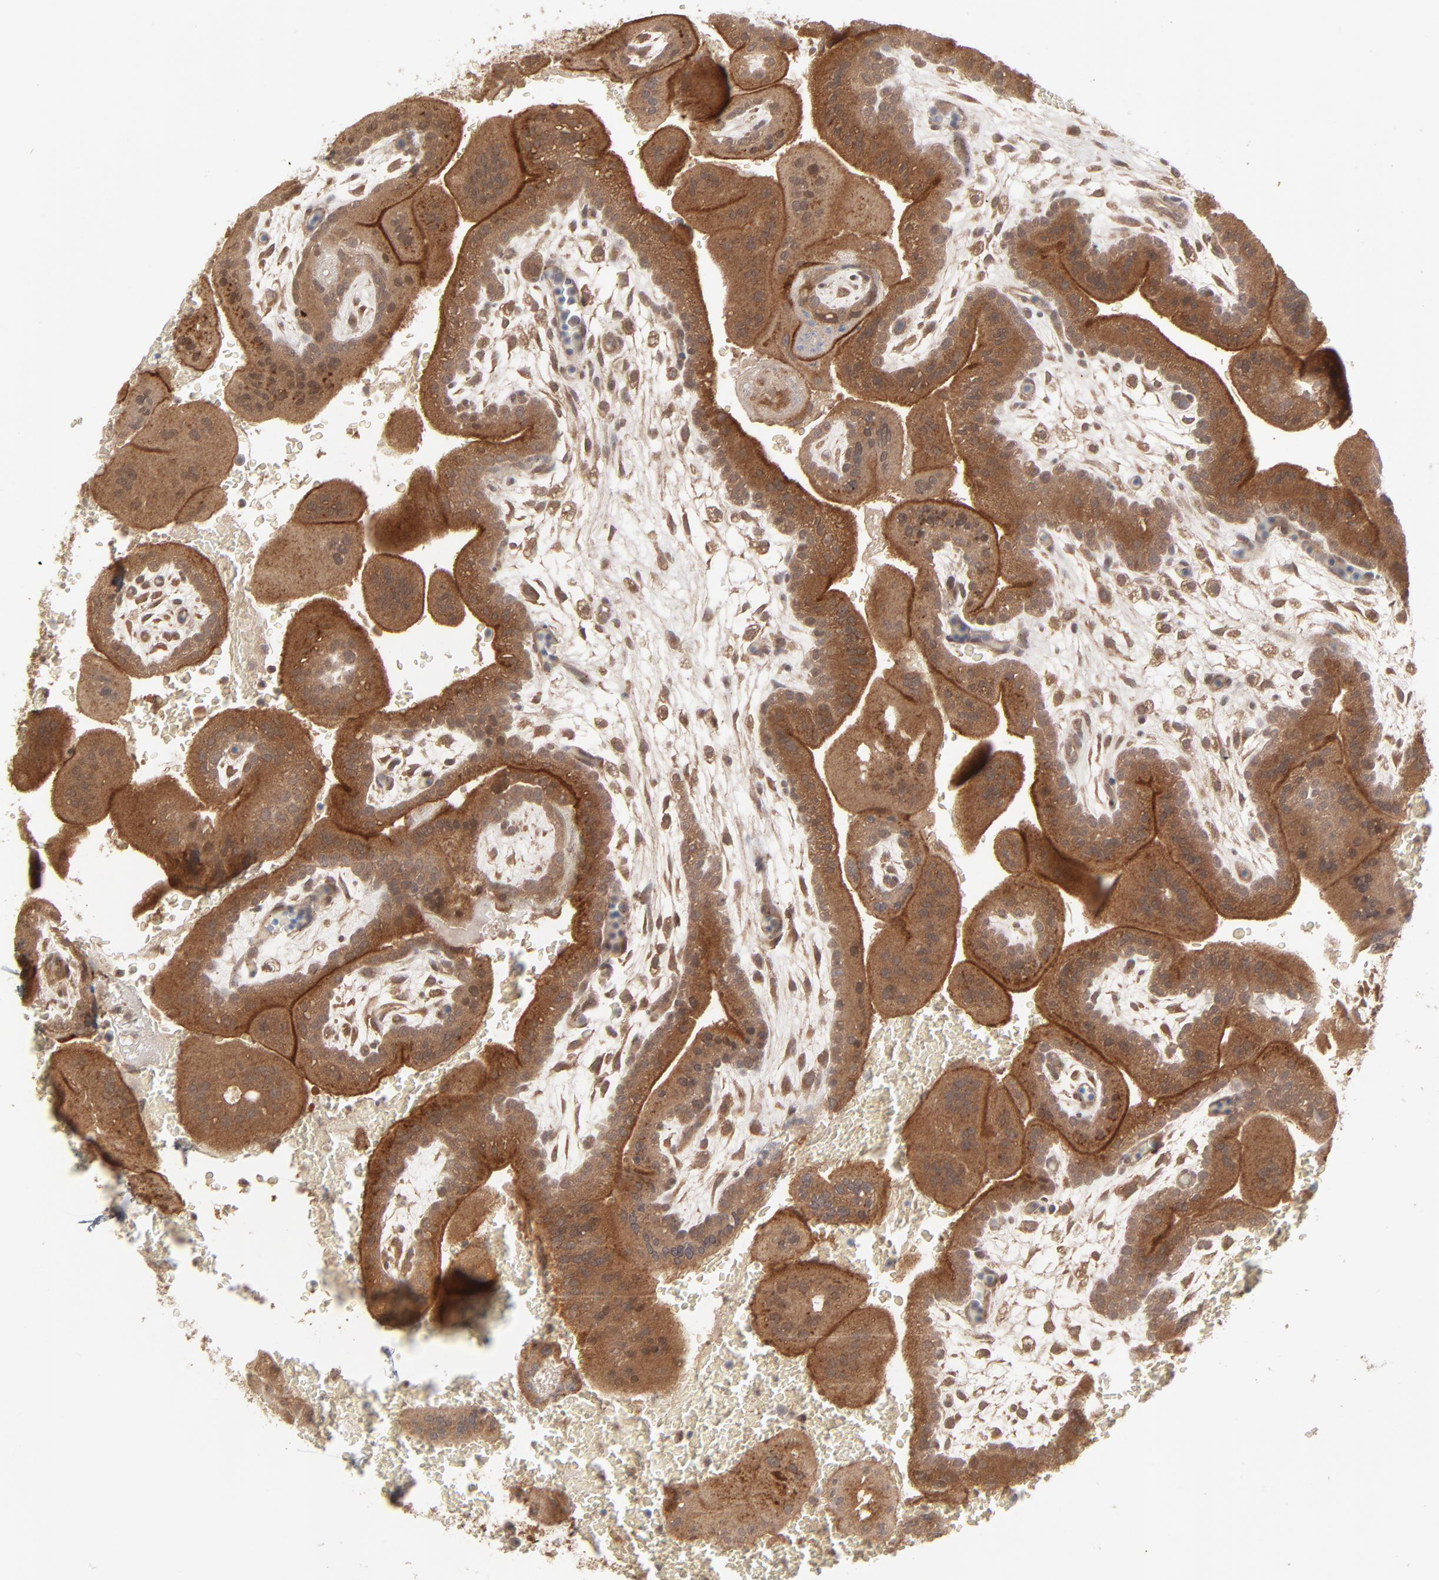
{"staining": {"intensity": "moderate", "quantity": ">75%", "location": "cytoplasmic/membranous"}, "tissue": "placenta", "cell_type": "Decidual cells", "image_type": "normal", "snomed": [{"axis": "morphology", "description": "Normal tissue, NOS"}, {"axis": "topography", "description": "Placenta"}], "caption": "Protein staining reveals moderate cytoplasmic/membranous positivity in about >75% of decidual cells in unremarkable placenta.", "gene": "SCFD1", "patient": {"sex": "female", "age": 35}}